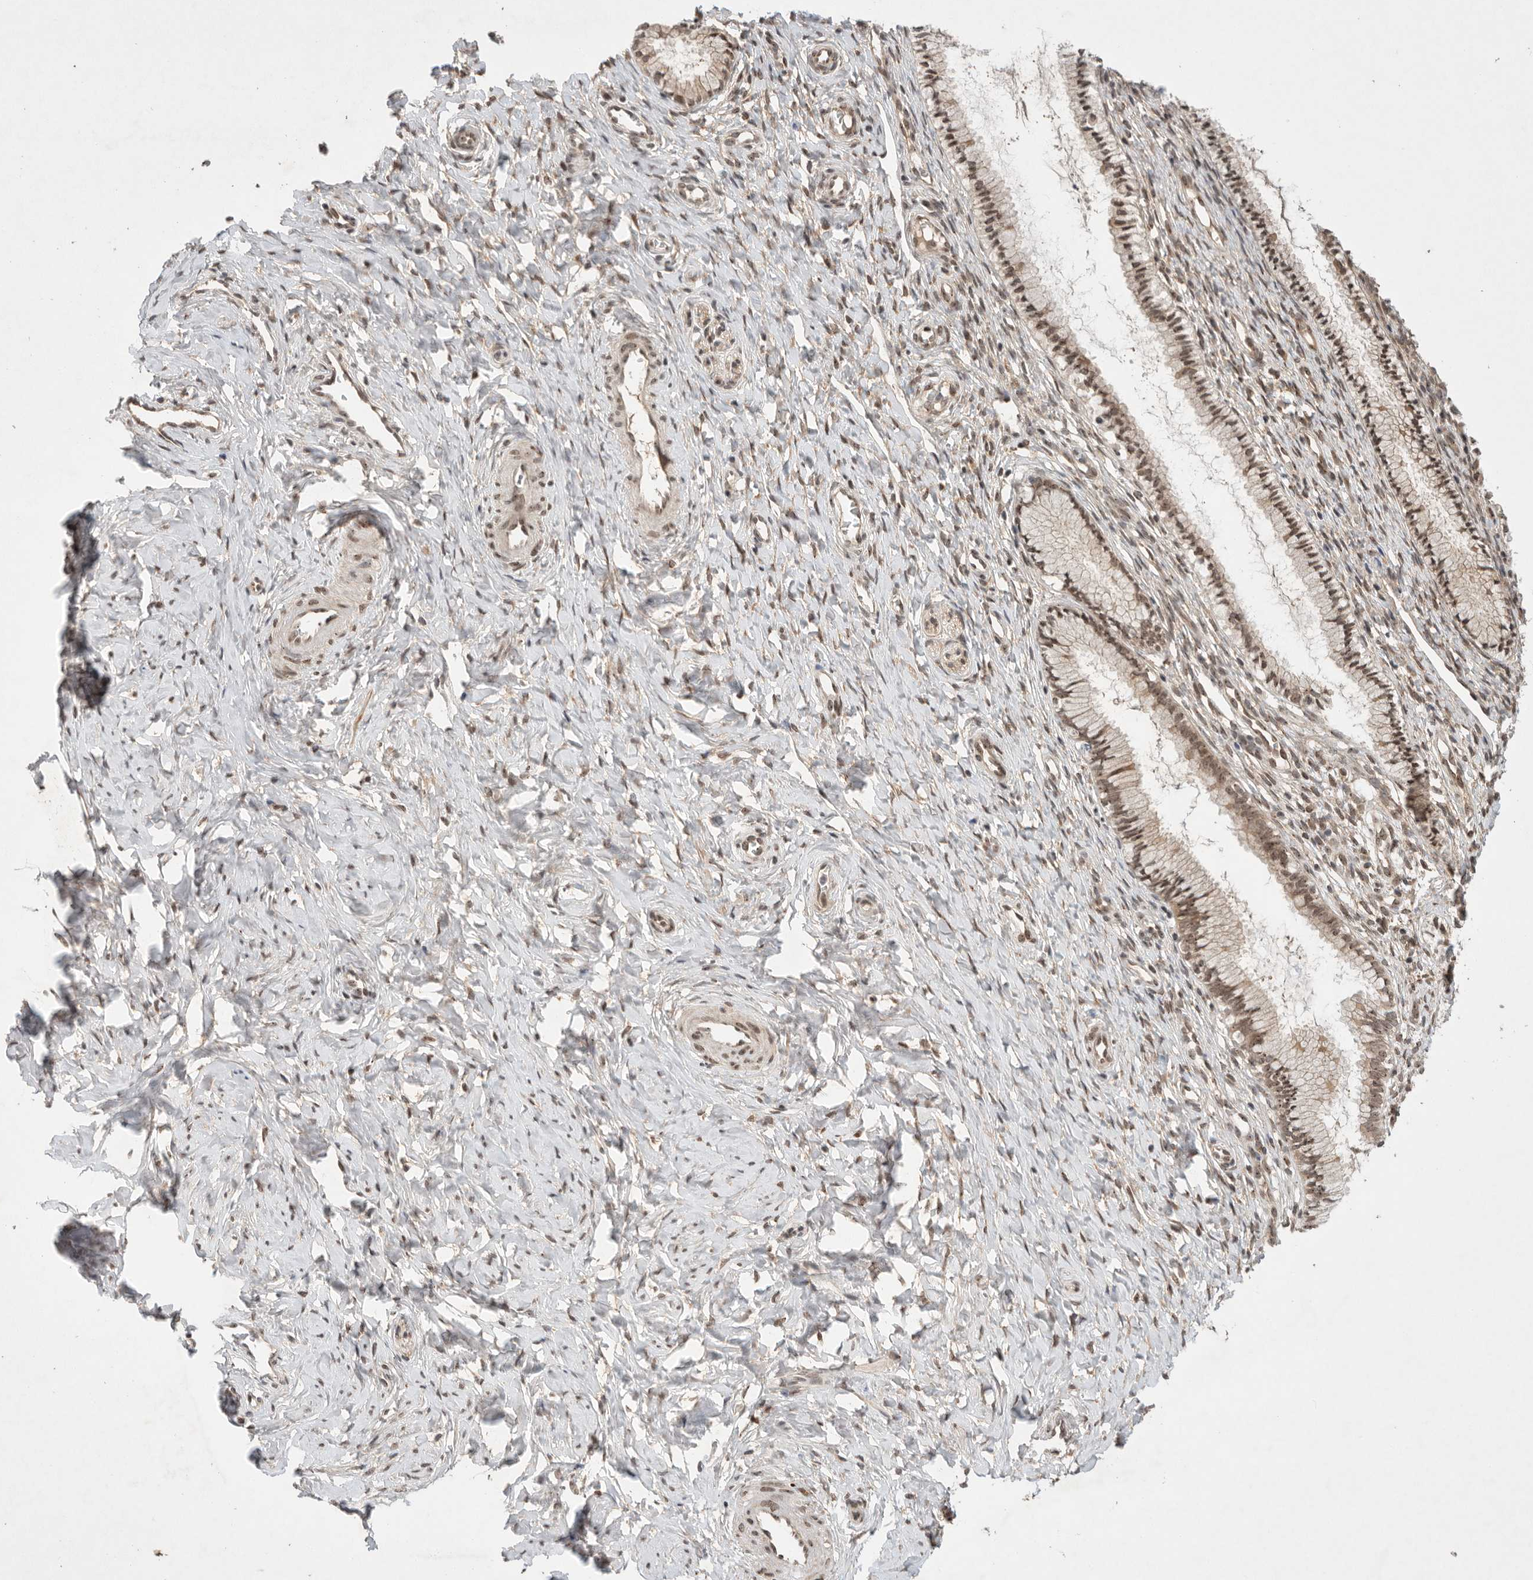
{"staining": {"intensity": "moderate", "quantity": ">75%", "location": "nuclear"}, "tissue": "cervix", "cell_type": "Glandular cells", "image_type": "normal", "snomed": [{"axis": "morphology", "description": "Normal tissue, NOS"}, {"axis": "topography", "description": "Cervix"}], "caption": "Human cervix stained with a brown dye demonstrates moderate nuclear positive expression in about >75% of glandular cells.", "gene": "LEMD3", "patient": {"sex": "female", "age": 27}}